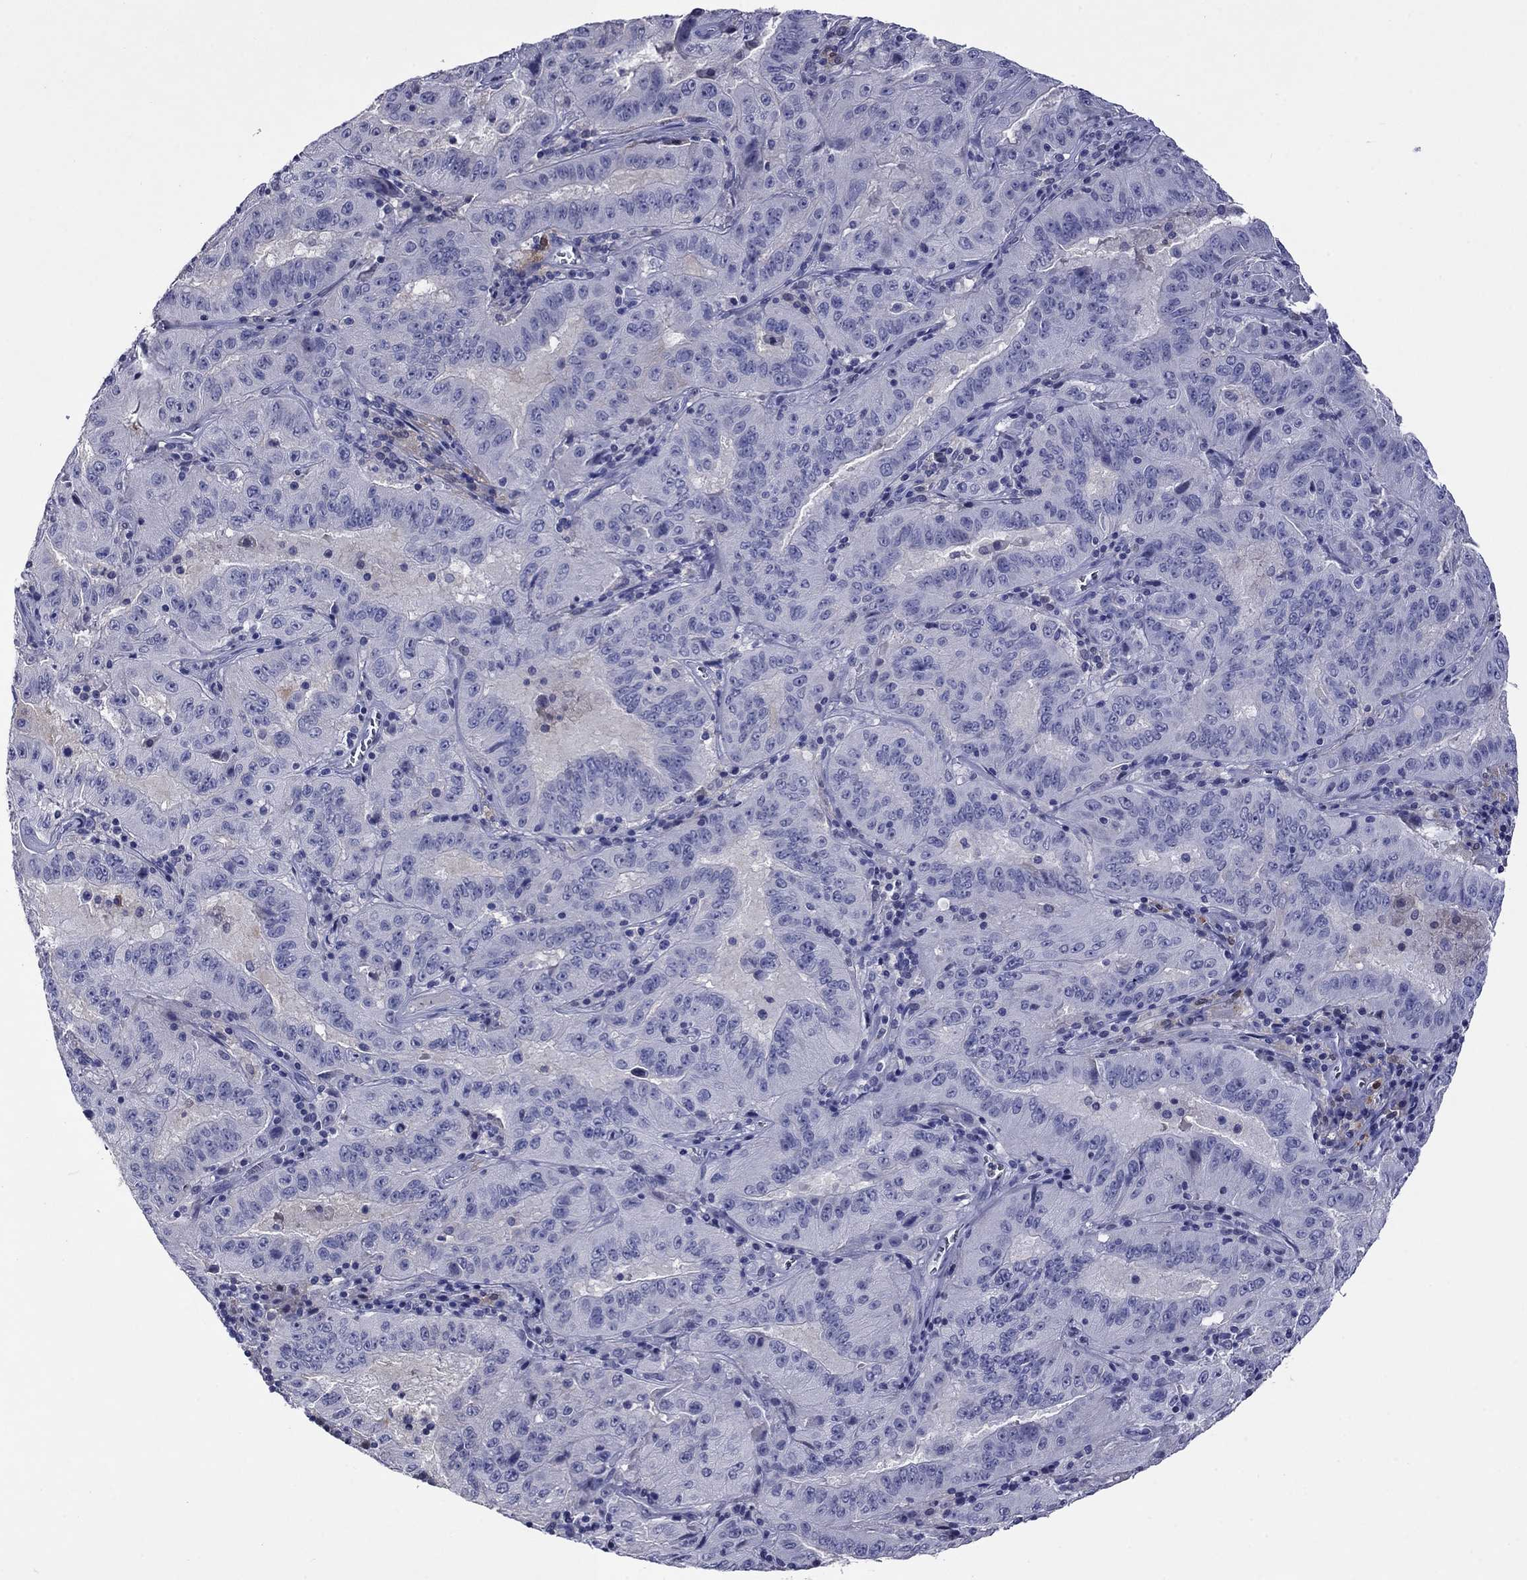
{"staining": {"intensity": "negative", "quantity": "none", "location": "none"}, "tissue": "pancreatic cancer", "cell_type": "Tumor cells", "image_type": "cancer", "snomed": [{"axis": "morphology", "description": "Adenocarcinoma, NOS"}, {"axis": "topography", "description": "Pancreas"}], "caption": "IHC micrograph of neoplastic tissue: human pancreatic cancer (adenocarcinoma) stained with DAB (3,3'-diaminobenzidine) exhibits no significant protein positivity in tumor cells.", "gene": "CFAP119", "patient": {"sex": "male", "age": 63}}